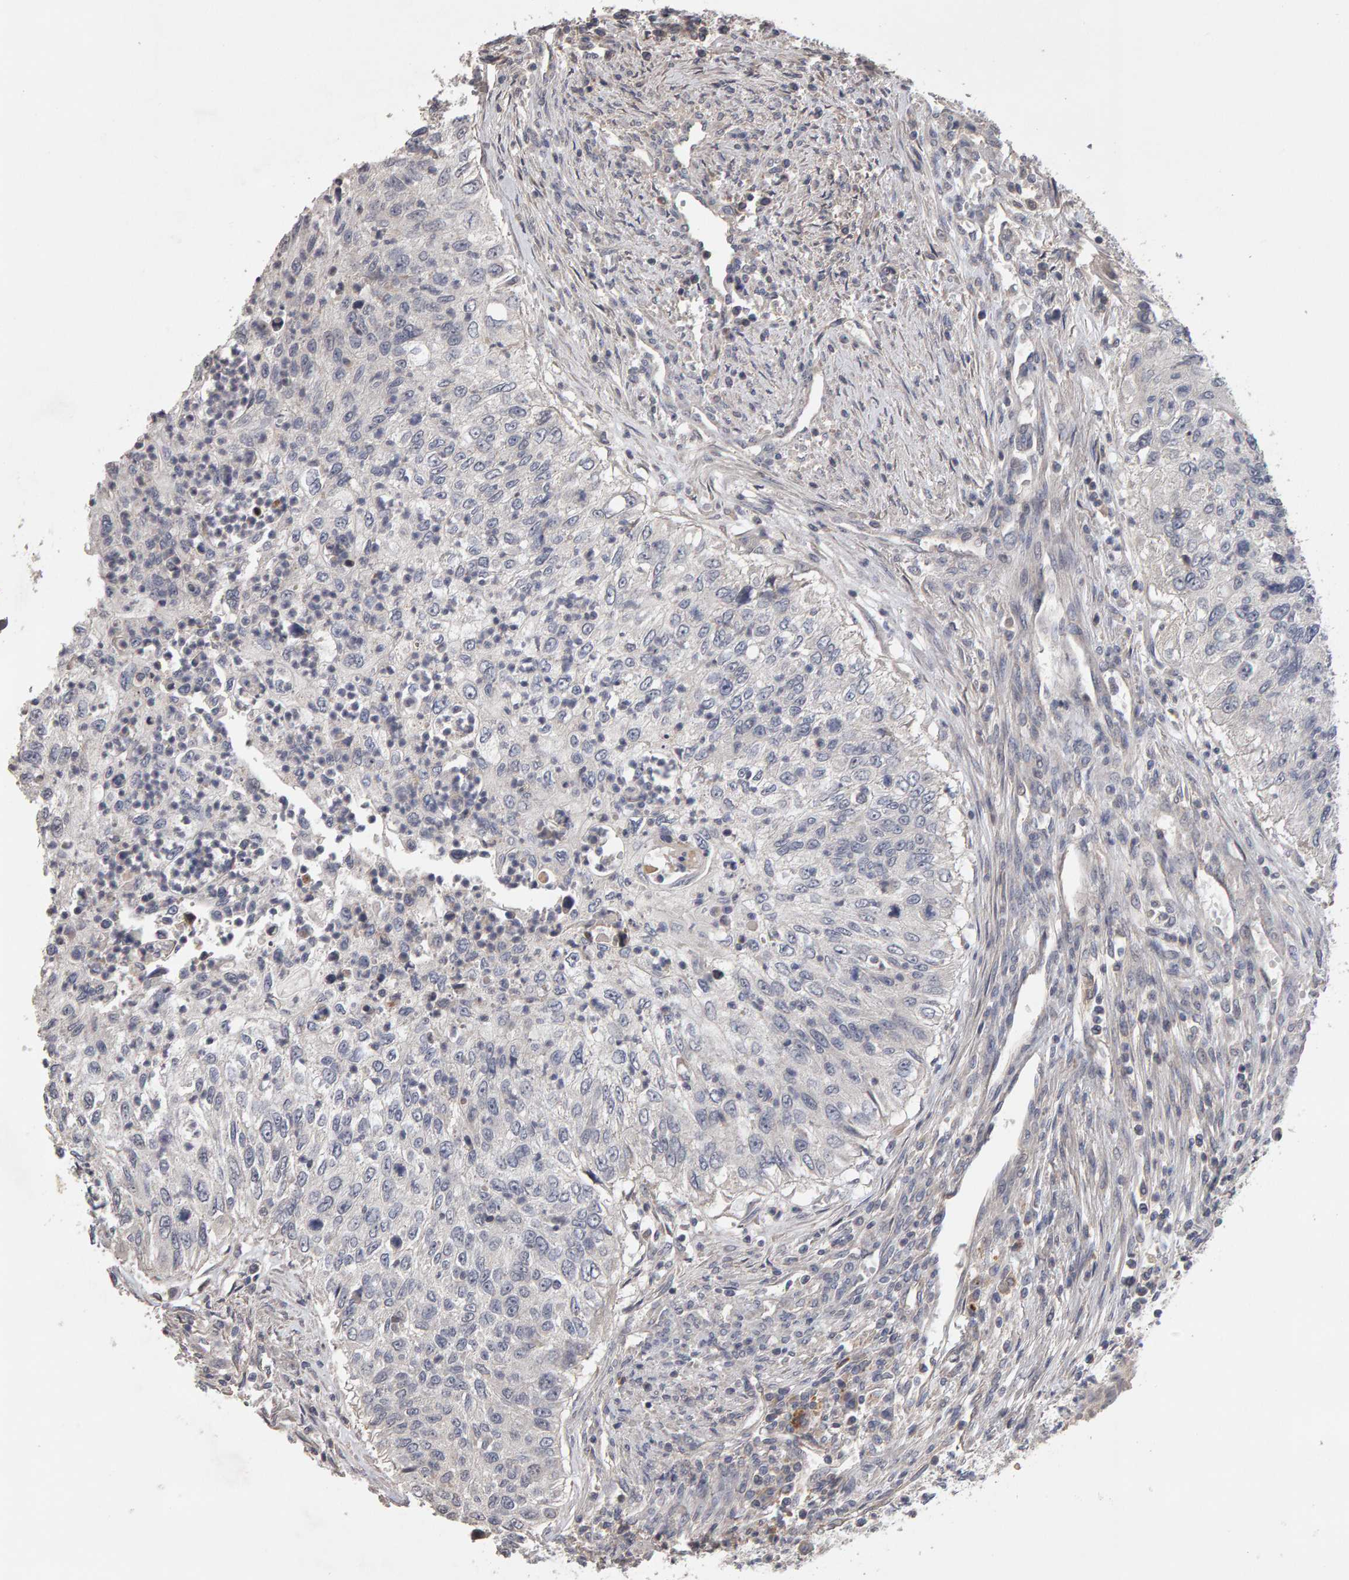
{"staining": {"intensity": "negative", "quantity": "none", "location": "none"}, "tissue": "urothelial cancer", "cell_type": "Tumor cells", "image_type": "cancer", "snomed": [{"axis": "morphology", "description": "Urothelial carcinoma, High grade"}, {"axis": "topography", "description": "Urinary bladder"}], "caption": "Immunohistochemistry (IHC) of human urothelial carcinoma (high-grade) displays no expression in tumor cells.", "gene": "COASY", "patient": {"sex": "female", "age": 60}}